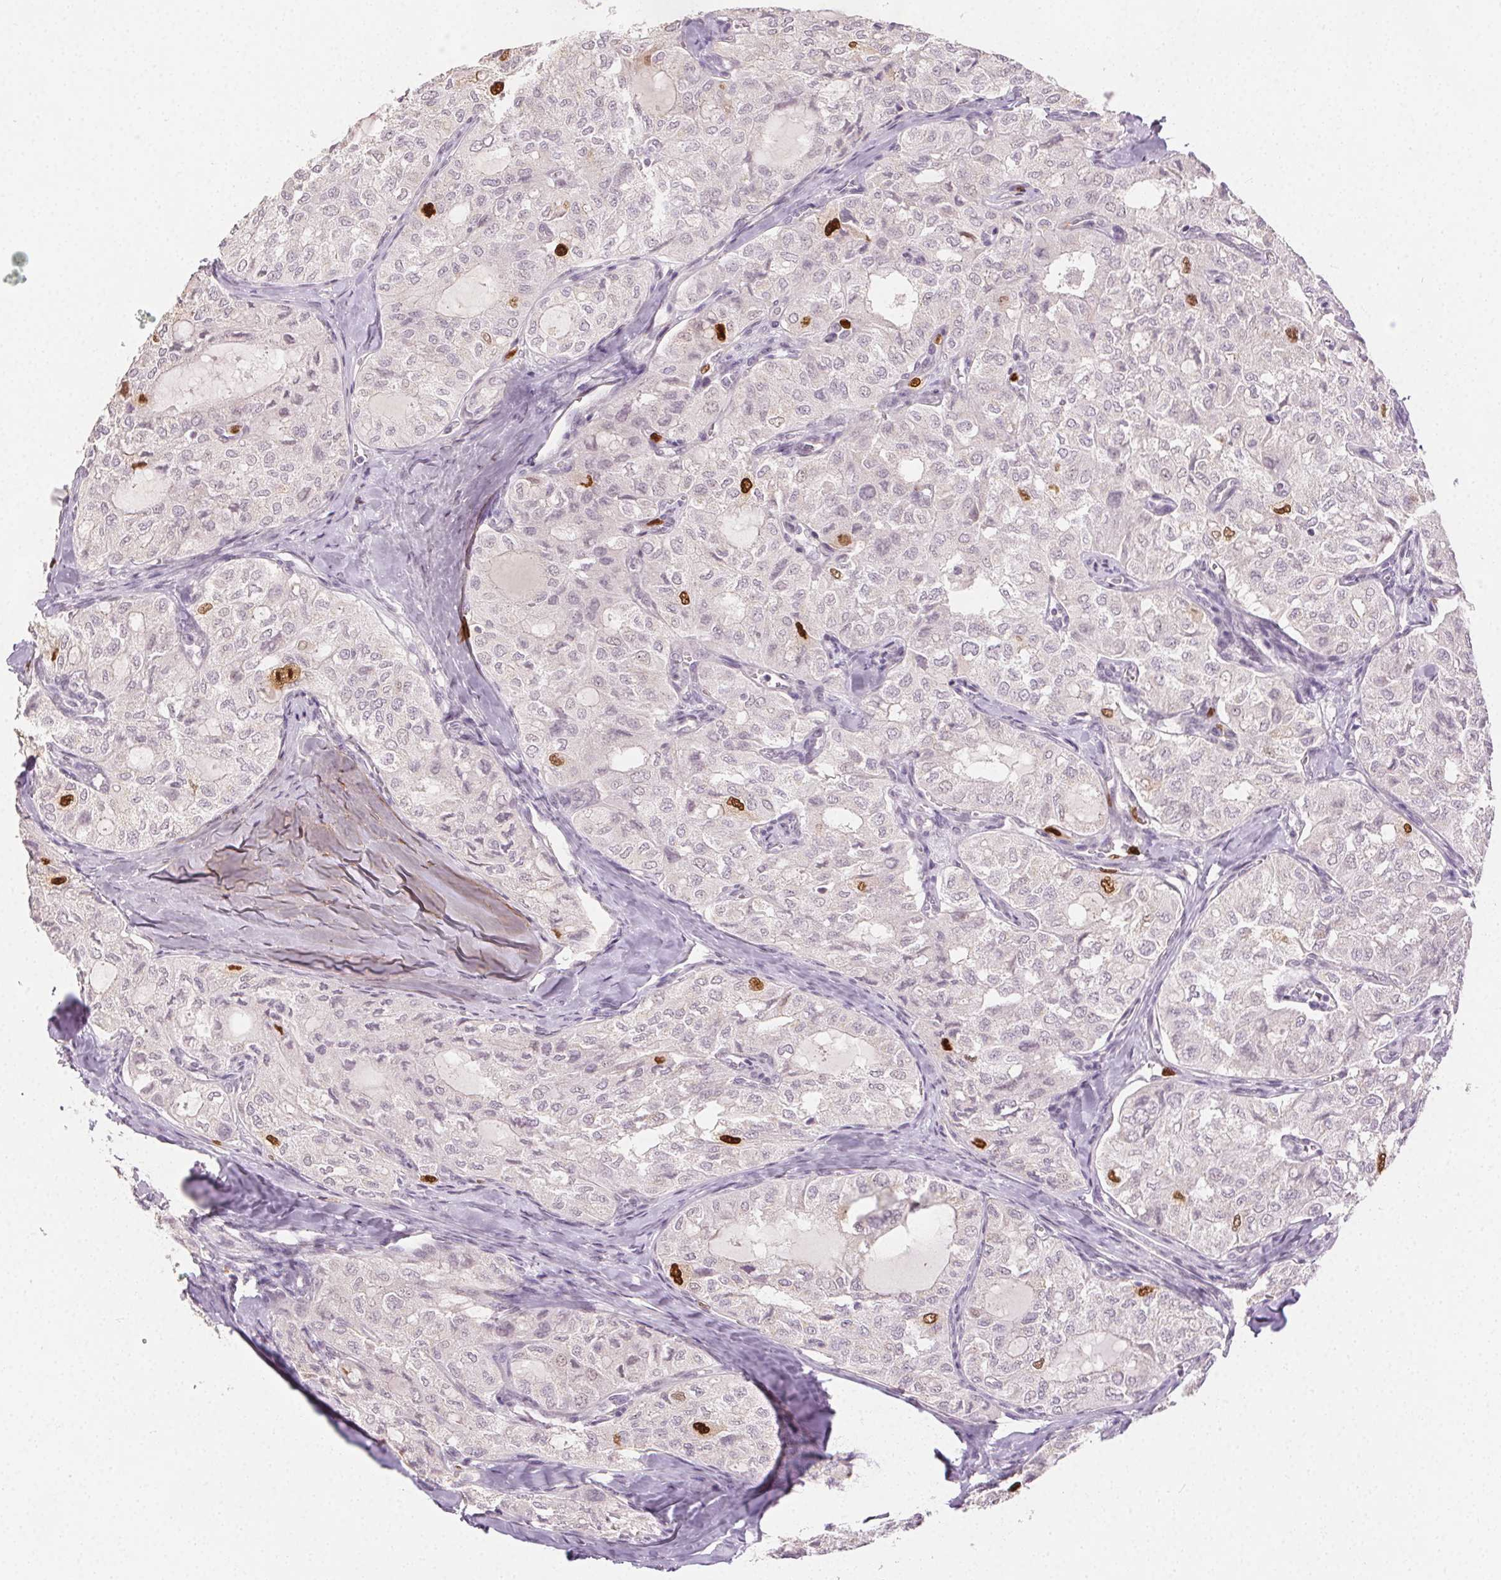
{"staining": {"intensity": "strong", "quantity": "<25%", "location": "nuclear"}, "tissue": "thyroid cancer", "cell_type": "Tumor cells", "image_type": "cancer", "snomed": [{"axis": "morphology", "description": "Follicular adenoma carcinoma, NOS"}, {"axis": "topography", "description": "Thyroid gland"}], "caption": "Strong nuclear protein staining is identified in approximately <25% of tumor cells in thyroid follicular adenoma carcinoma.", "gene": "ANLN", "patient": {"sex": "male", "age": 75}}